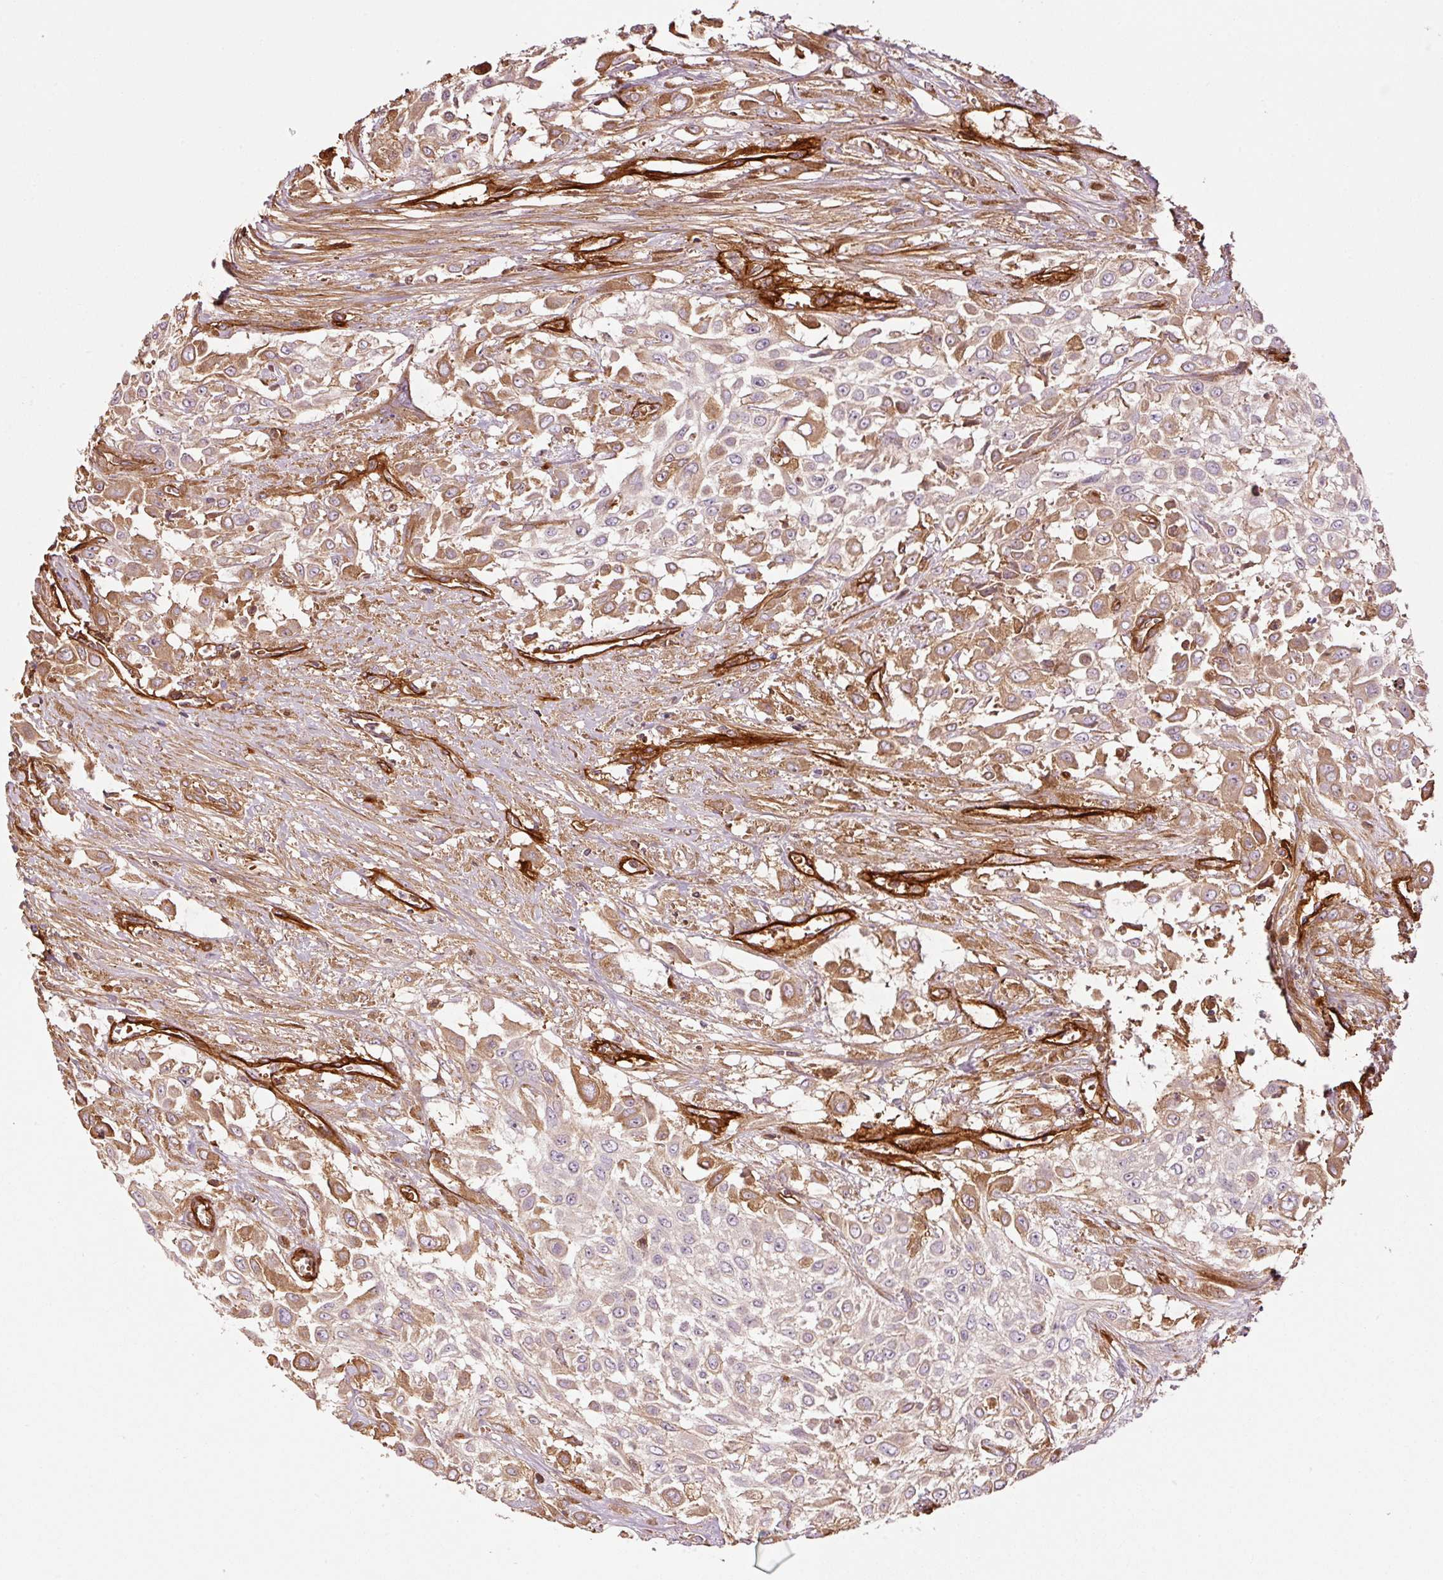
{"staining": {"intensity": "weak", "quantity": "25%-75%", "location": "cytoplasmic/membranous"}, "tissue": "urothelial cancer", "cell_type": "Tumor cells", "image_type": "cancer", "snomed": [{"axis": "morphology", "description": "Urothelial carcinoma, High grade"}, {"axis": "topography", "description": "Urinary bladder"}], "caption": "Urothelial cancer stained with immunohistochemistry reveals weak cytoplasmic/membranous positivity in about 25%-75% of tumor cells.", "gene": "NID2", "patient": {"sex": "male", "age": 57}}